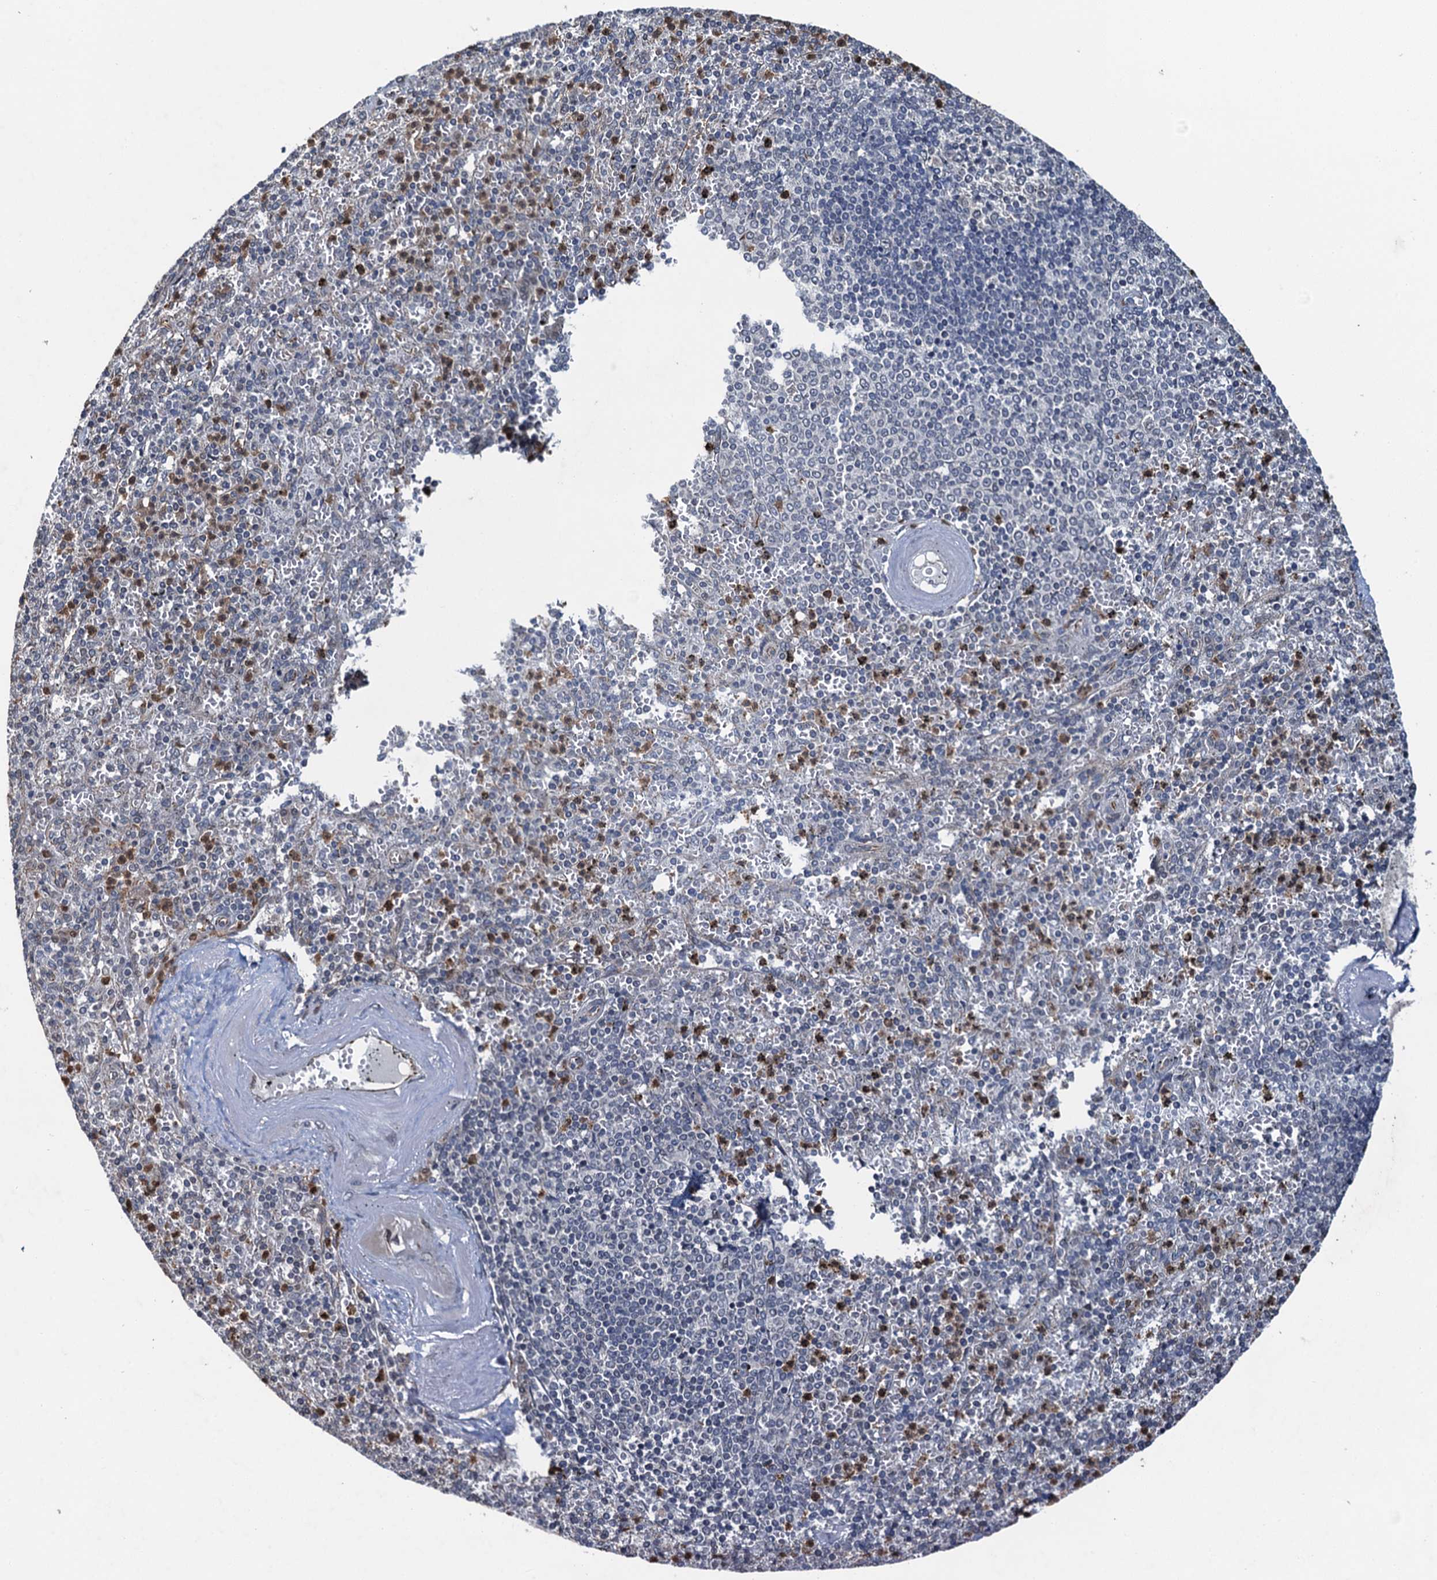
{"staining": {"intensity": "weak", "quantity": "<25%", "location": "cytoplasmic/membranous"}, "tissue": "spleen", "cell_type": "Cells in red pulp", "image_type": "normal", "snomed": [{"axis": "morphology", "description": "Normal tissue, NOS"}, {"axis": "topography", "description": "Spleen"}], "caption": "Cells in red pulp show no significant protein positivity in normal spleen. The staining is performed using DAB (3,3'-diaminobenzidine) brown chromogen with nuclei counter-stained in using hematoxylin.", "gene": "WHAMM", "patient": {"sex": "male", "age": 82}}